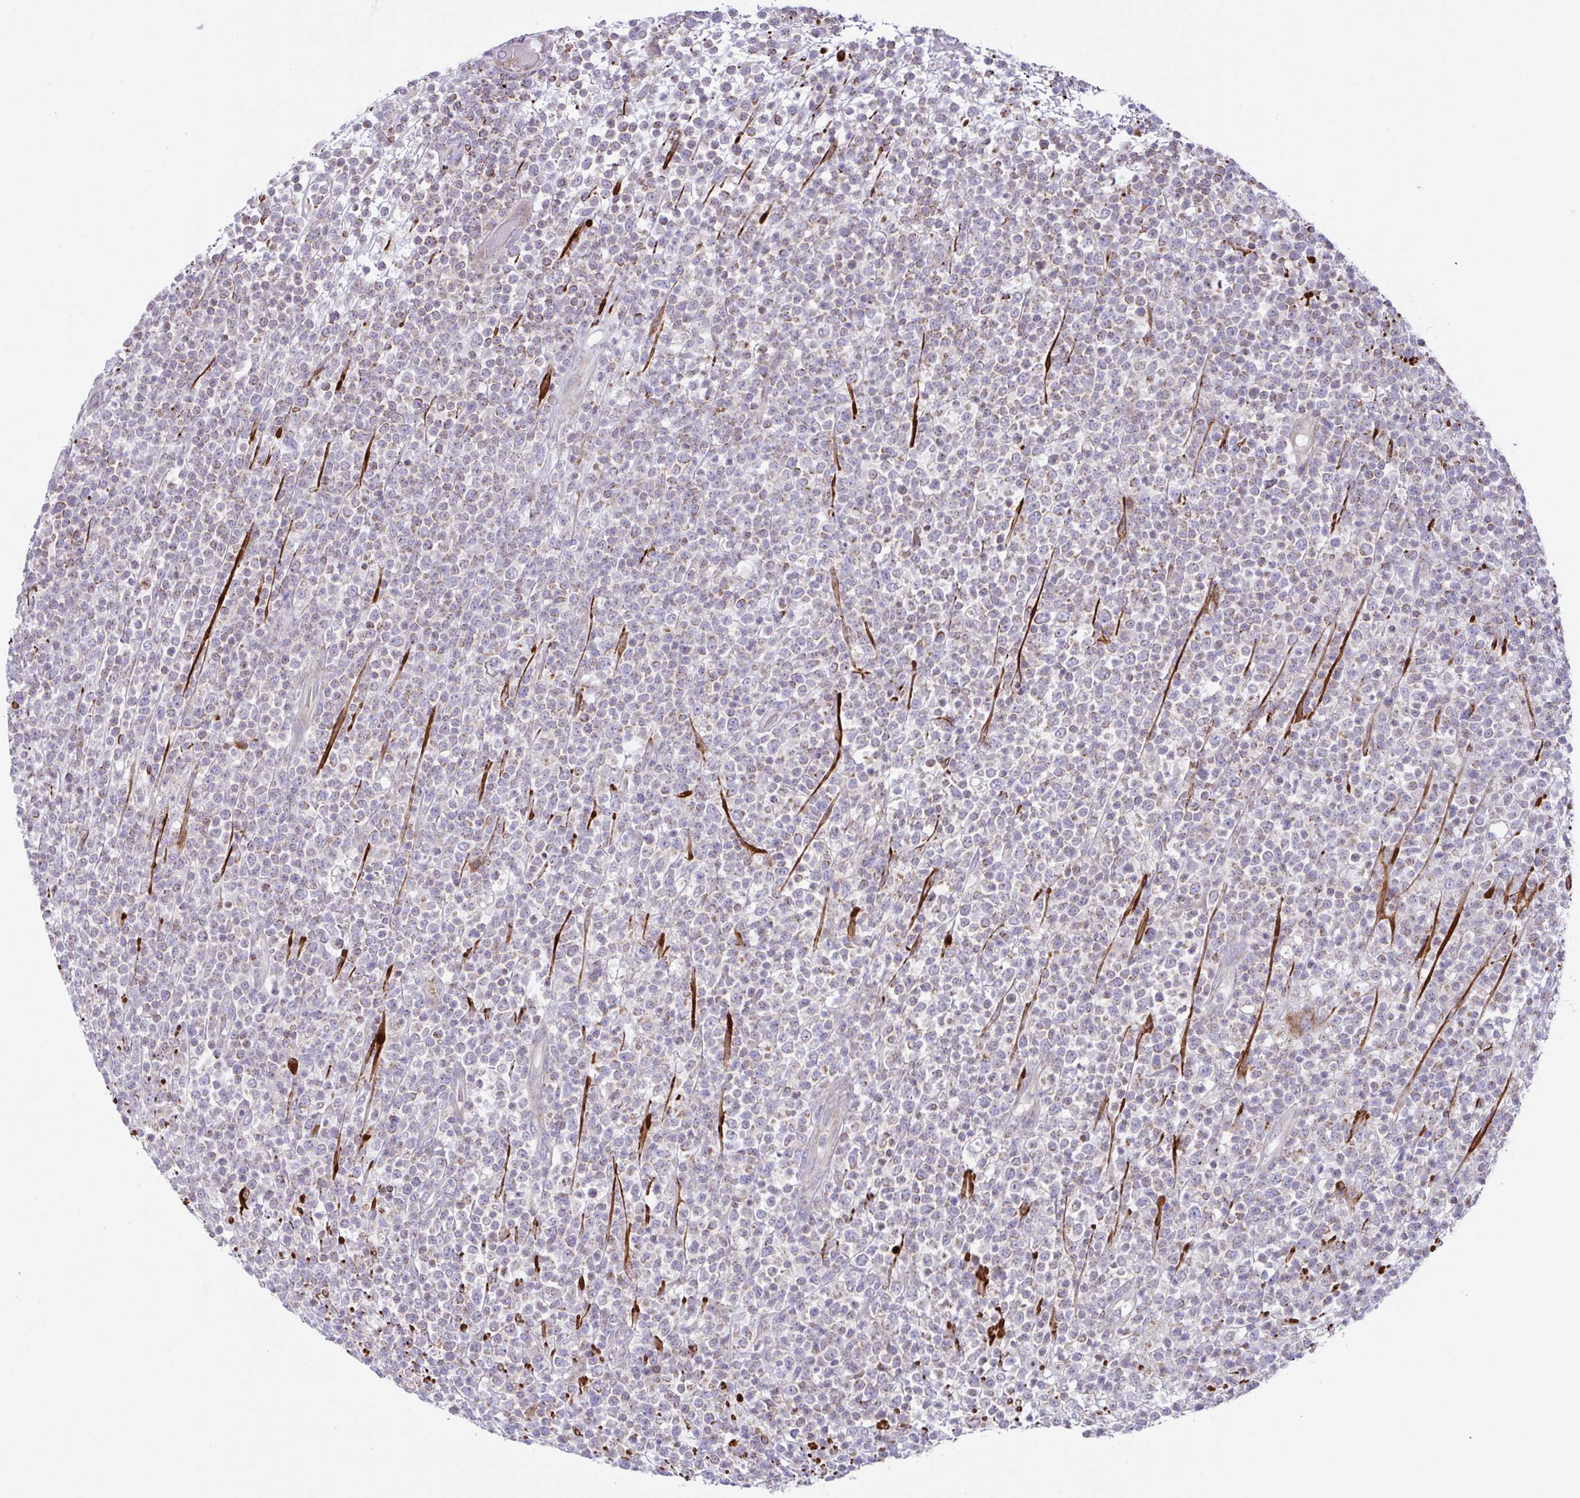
{"staining": {"intensity": "weak", "quantity": "25%-75%", "location": "cytoplasmic/membranous"}, "tissue": "lymphoma", "cell_type": "Tumor cells", "image_type": "cancer", "snomed": [{"axis": "morphology", "description": "Malignant lymphoma, non-Hodgkin's type, High grade"}, {"axis": "topography", "description": "Colon"}], "caption": "Protein staining of malignant lymphoma, non-Hodgkin's type (high-grade) tissue demonstrates weak cytoplasmic/membranous staining in approximately 25%-75% of tumor cells. Nuclei are stained in blue.", "gene": "CHDH", "patient": {"sex": "female", "age": 53}}